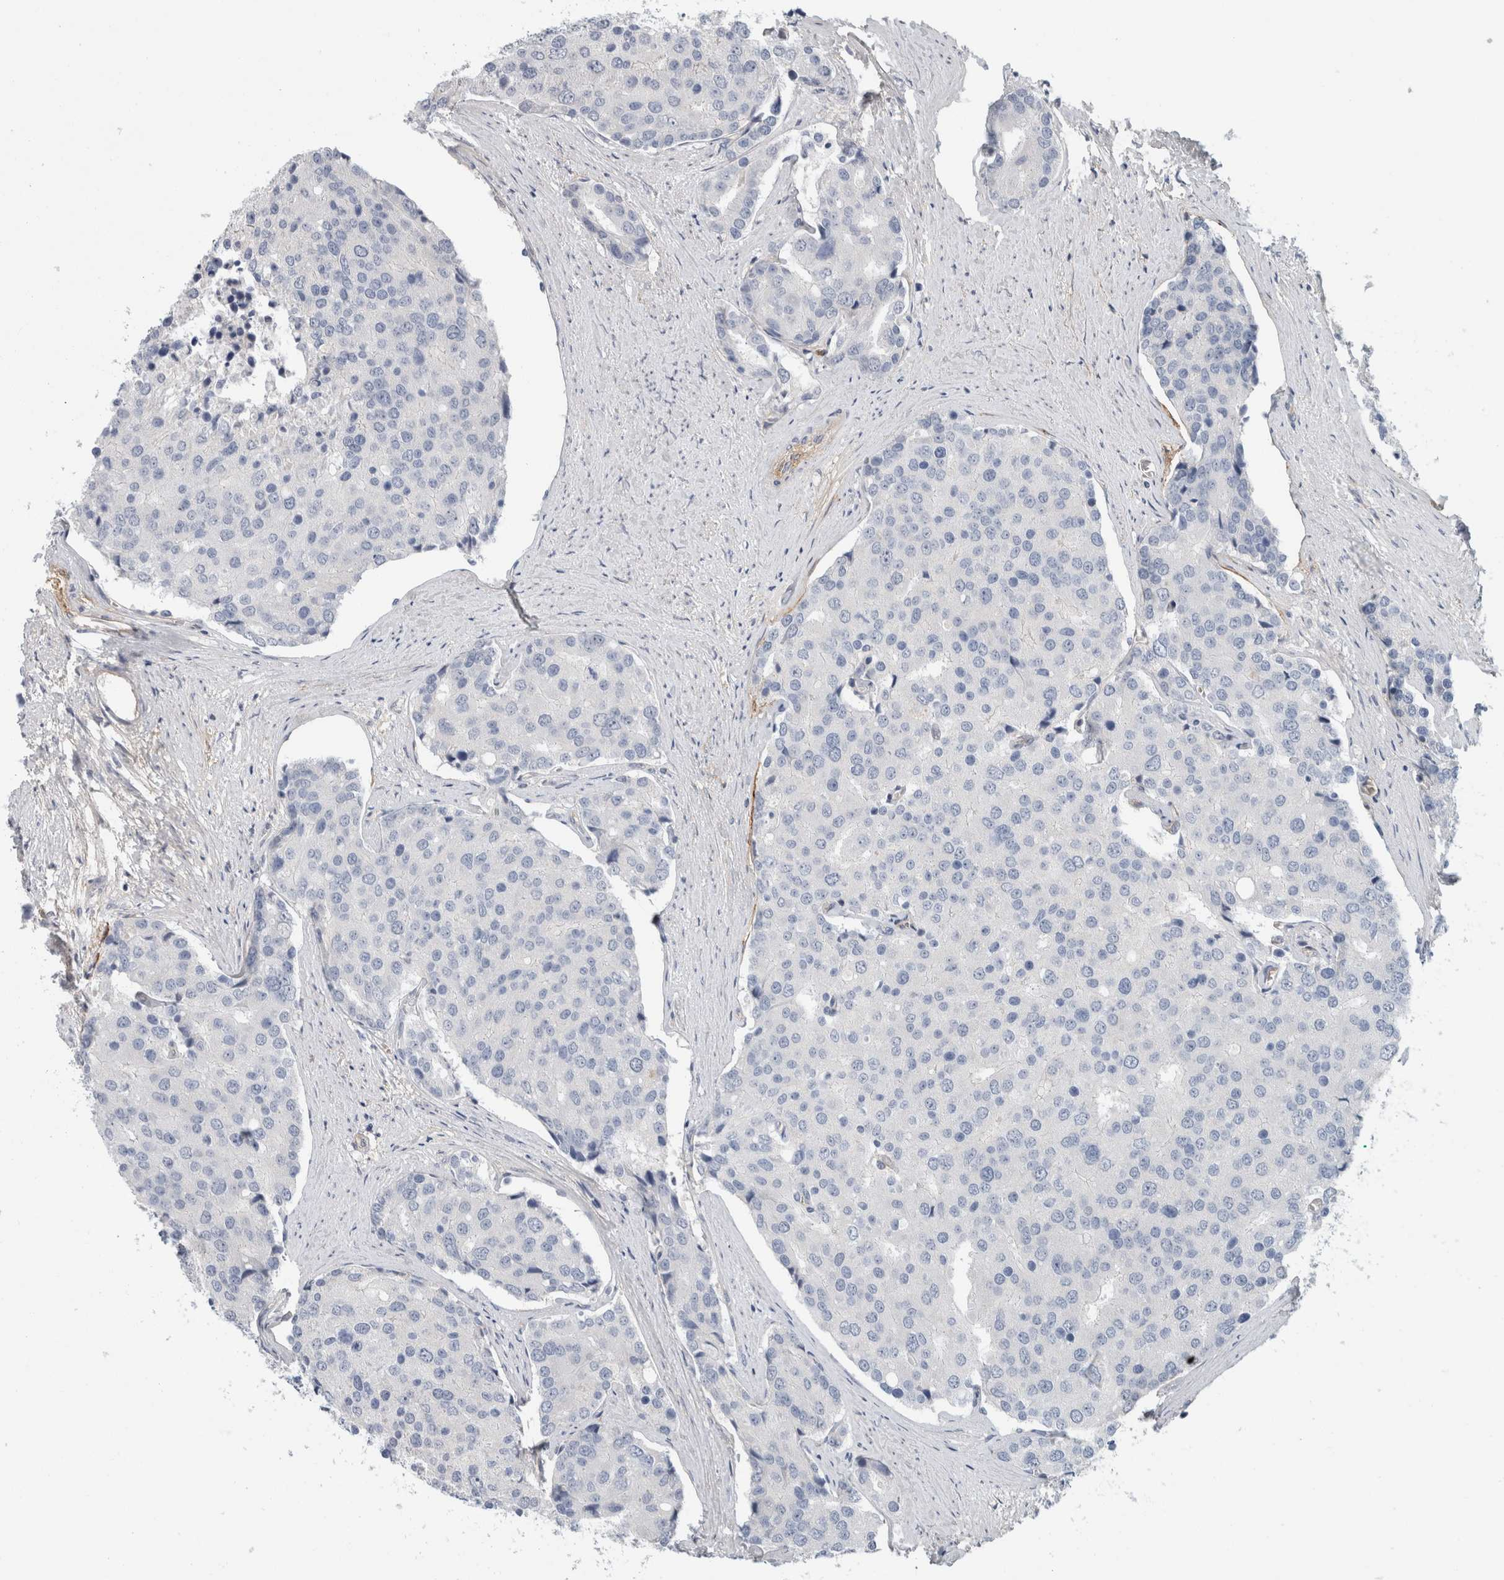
{"staining": {"intensity": "negative", "quantity": "none", "location": "none"}, "tissue": "prostate cancer", "cell_type": "Tumor cells", "image_type": "cancer", "snomed": [{"axis": "morphology", "description": "Adenocarcinoma, High grade"}, {"axis": "topography", "description": "Prostate"}], "caption": "A high-resolution histopathology image shows immunohistochemistry (IHC) staining of high-grade adenocarcinoma (prostate), which exhibits no significant expression in tumor cells.", "gene": "CD55", "patient": {"sex": "male", "age": 50}}